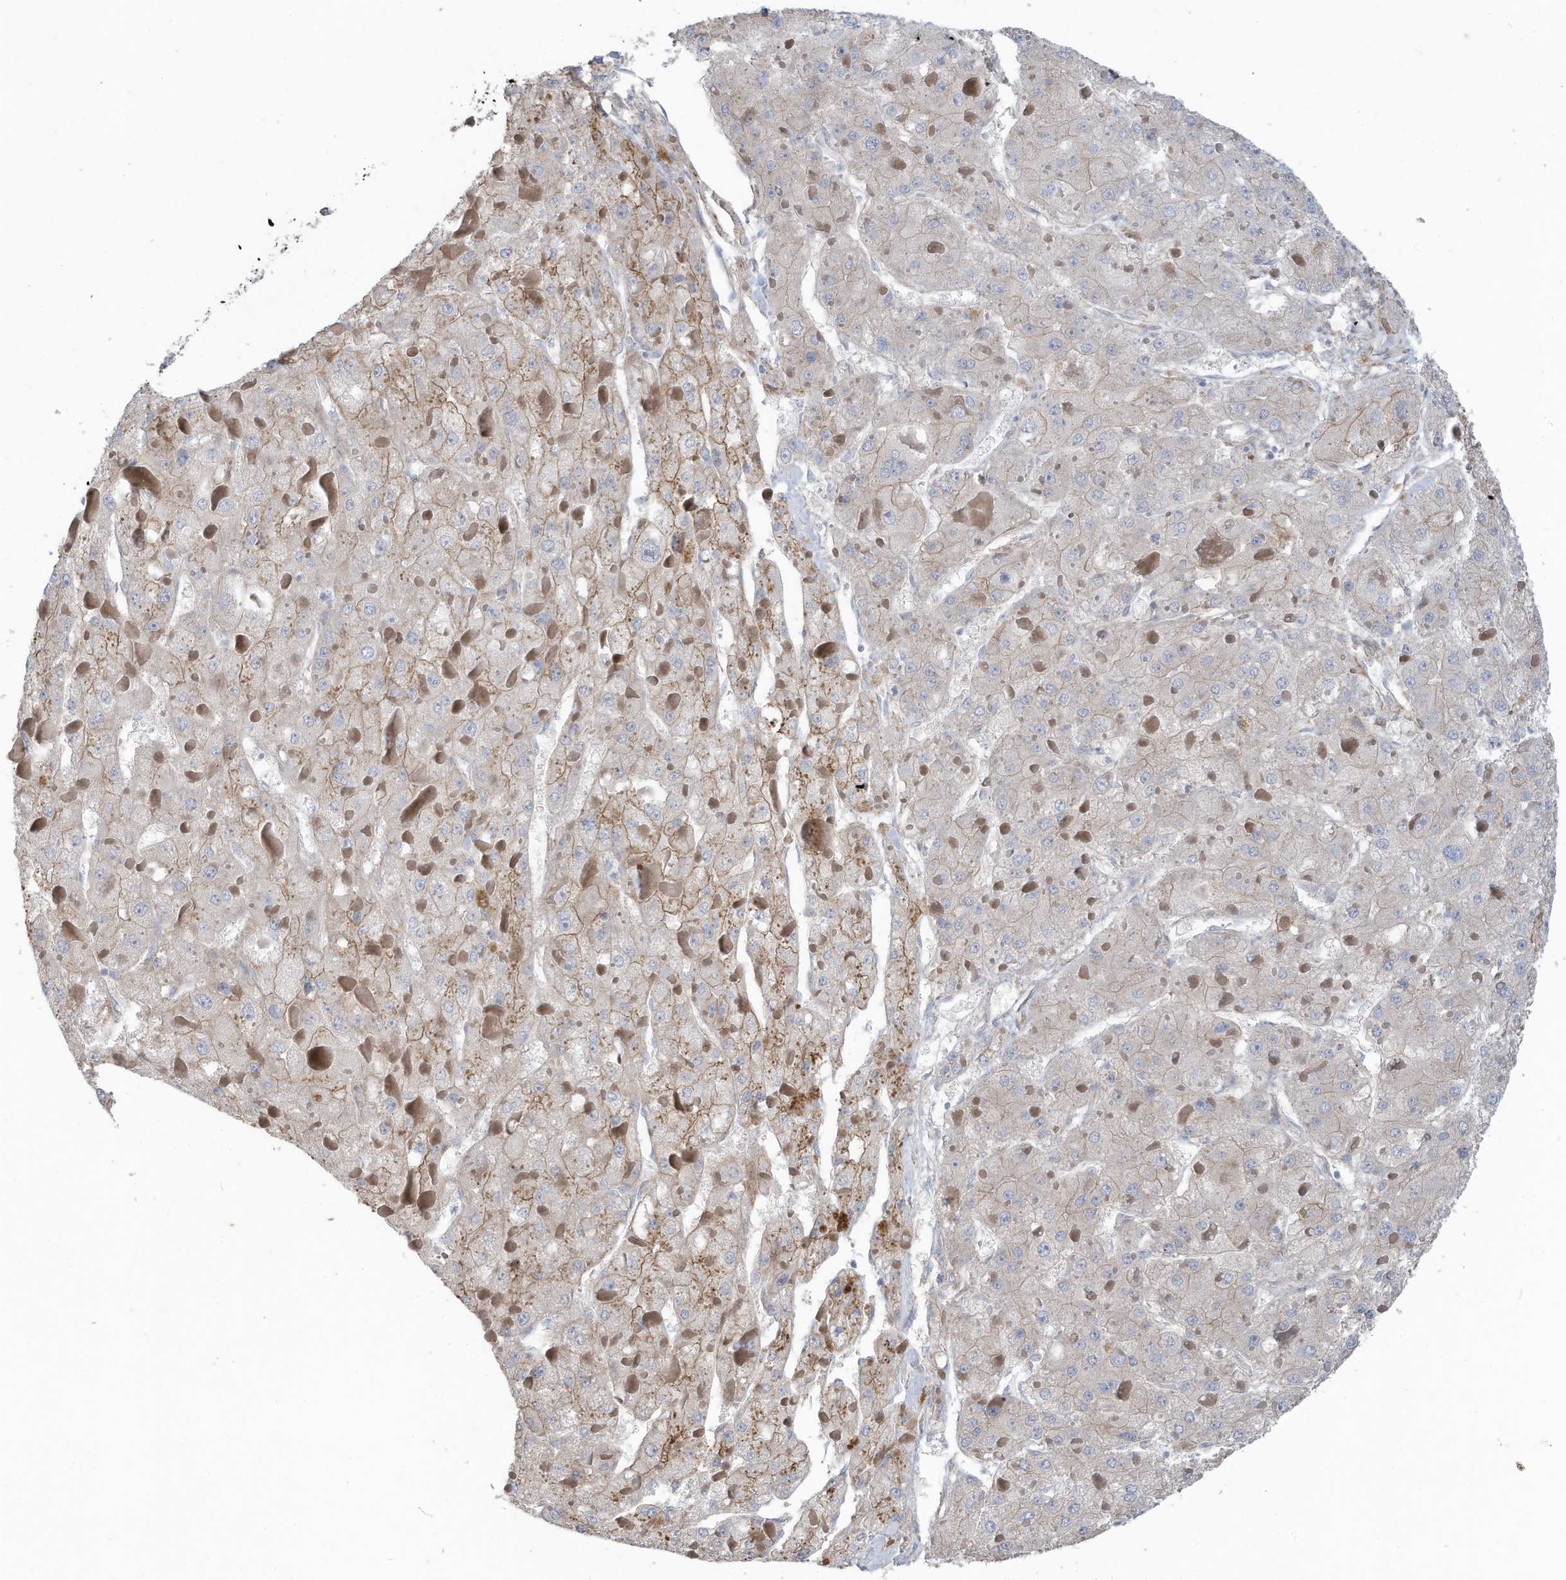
{"staining": {"intensity": "weak", "quantity": "<25%", "location": "cytoplasmic/membranous"}, "tissue": "liver cancer", "cell_type": "Tumor cells", "image_type": "cancer", "snomed": [{"axis": "morphology", "description": "Carcinoma, Hepatocellular, NOS"}, {"axis": "topography", "description": "Liver"}], "caption": "Liver cancer (hepatocellular carcinoma) was stained to show a protein in brown. There is no significant staining in tumor cells.", "gene": "SLC17A7", "patient": {"sex": "female", "age": 73}}